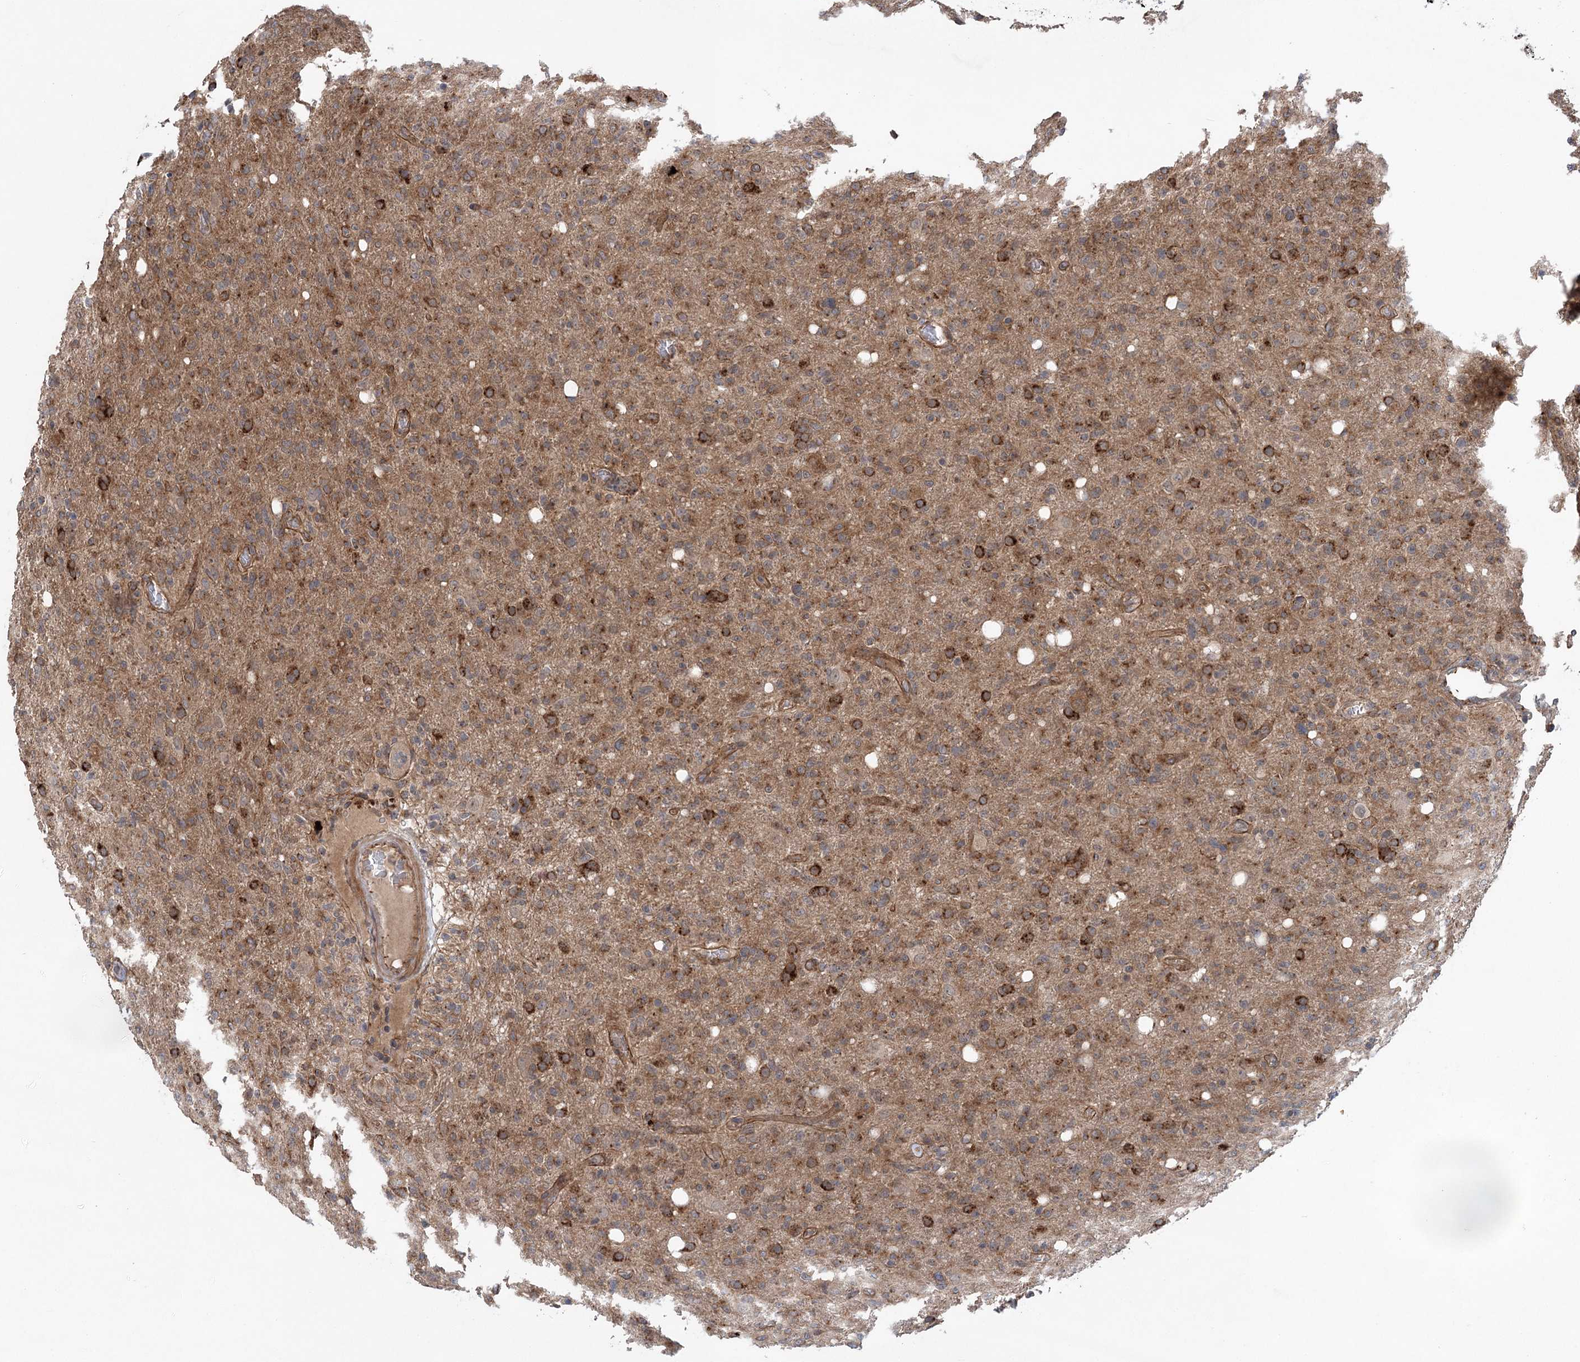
{"staining": {"intensity": "moderate", "quantity": "25%-75%", "location": "cytoplasmic/membranous"}, "tissue": "glioma", "cell_type": "Tumor cells", "image_type": "cancer", "snomed": [{"axis": "morphology", "description": "Glioma, malignant, High grade"}, {"axis": "topography", "description": "Brain"}], "caption": "DAB immunohistochemical staining of malignant high-grade glioma shows moderate cytoplasmic/membranous protein positivity in approximately 25%-75% of tumor cells. The staining was performed using DAB (3,3'-diaminobenzidine), with brown indicating positive protein expression. Nuclei are stained blue with hematoxylin.", "gene": "METTL24", "patient": {"sex": "female", "age": 57}}